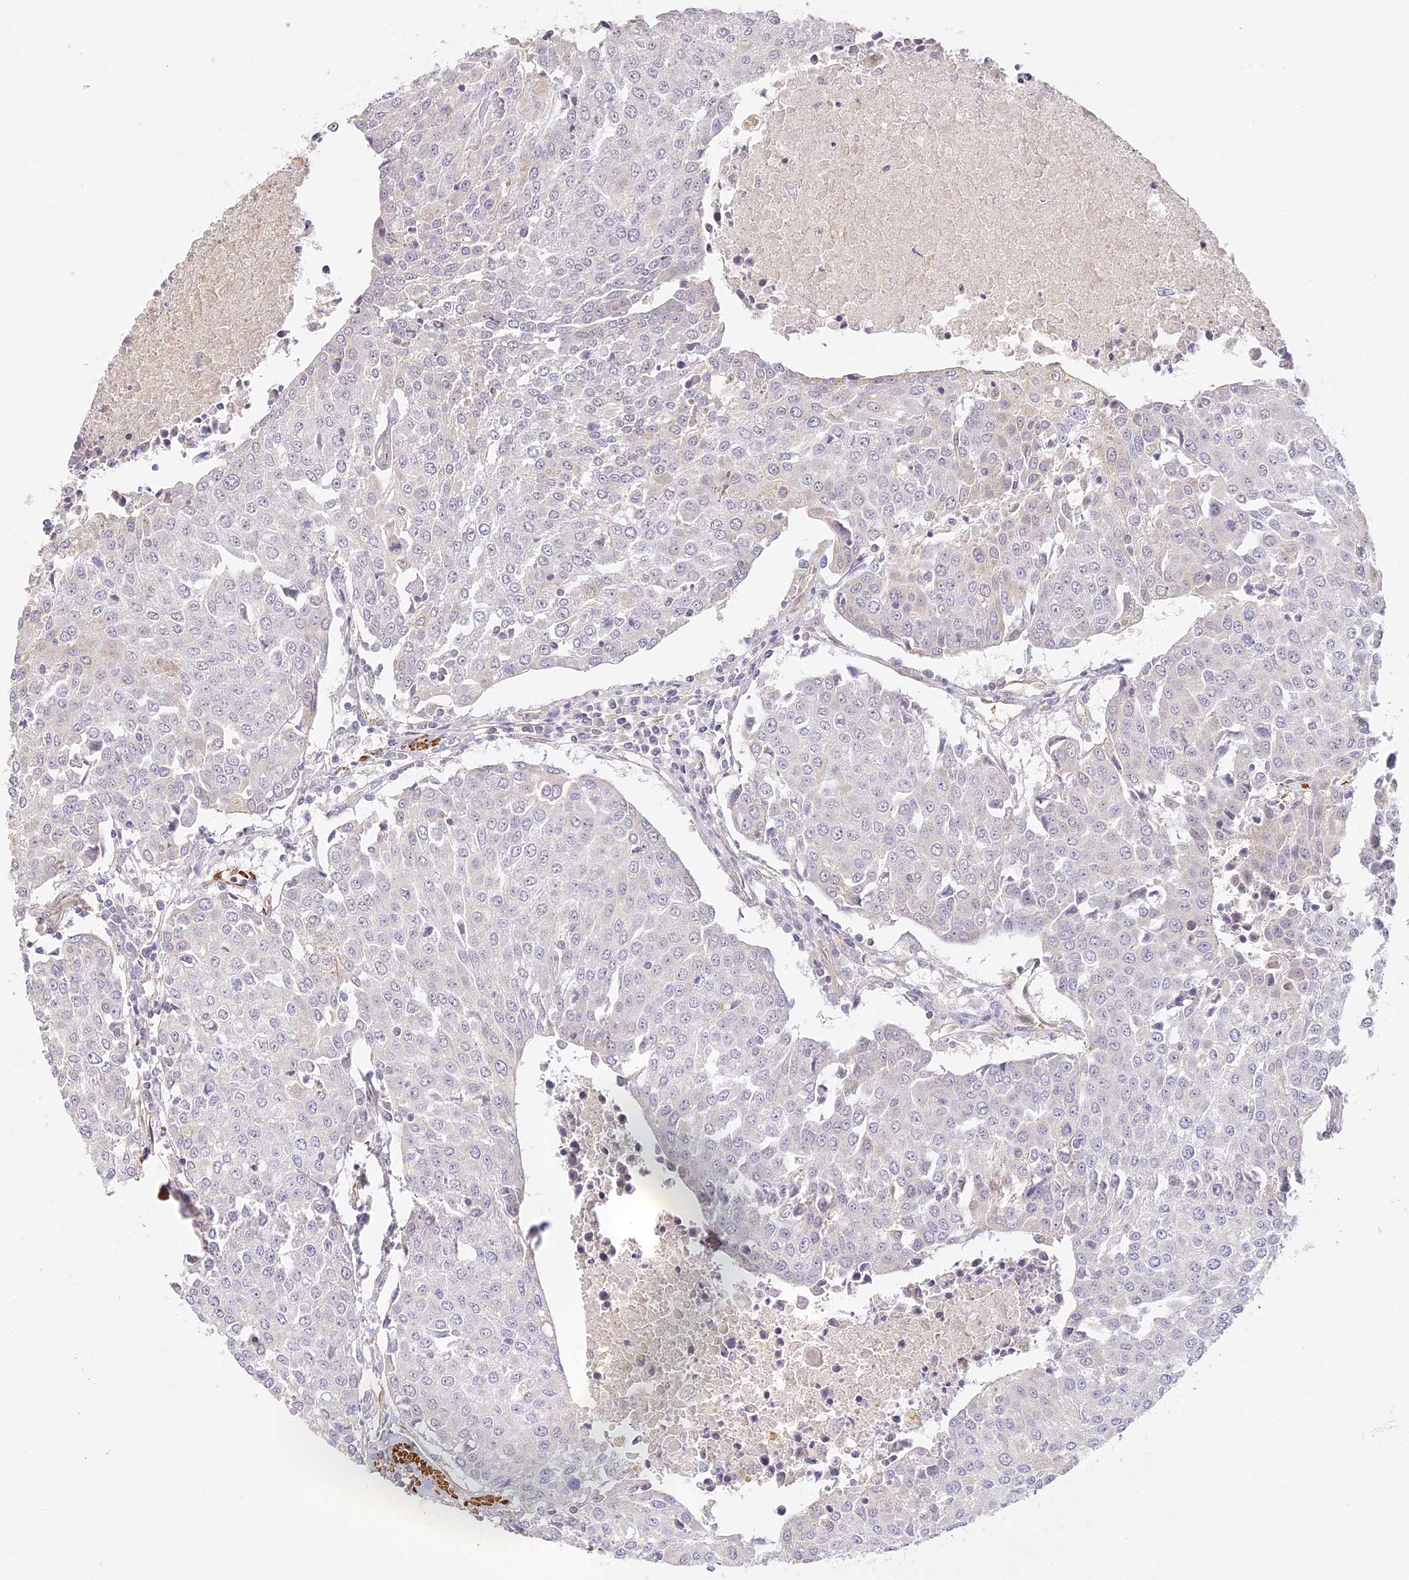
{"staining": {"intensity": "negative", "quantity": "none", "location": "none"}, "tissue": "urothelial cancer", "cell_type": "Tumor cells", "image_type": "cancer", "snomed": [{"axis": "morphology", "description": "Urothelial carcinoma, High grade"}, {"axis": "topography", "description": "Urinary bladder"}], "caption": "Immunohistochemistry histopathology image of human urothelial cancer stained for a protein (brown), which exhibits no positivity in tumor cells.", "gene": "MED28", "patient": {"sex": "female", "age": 85}}